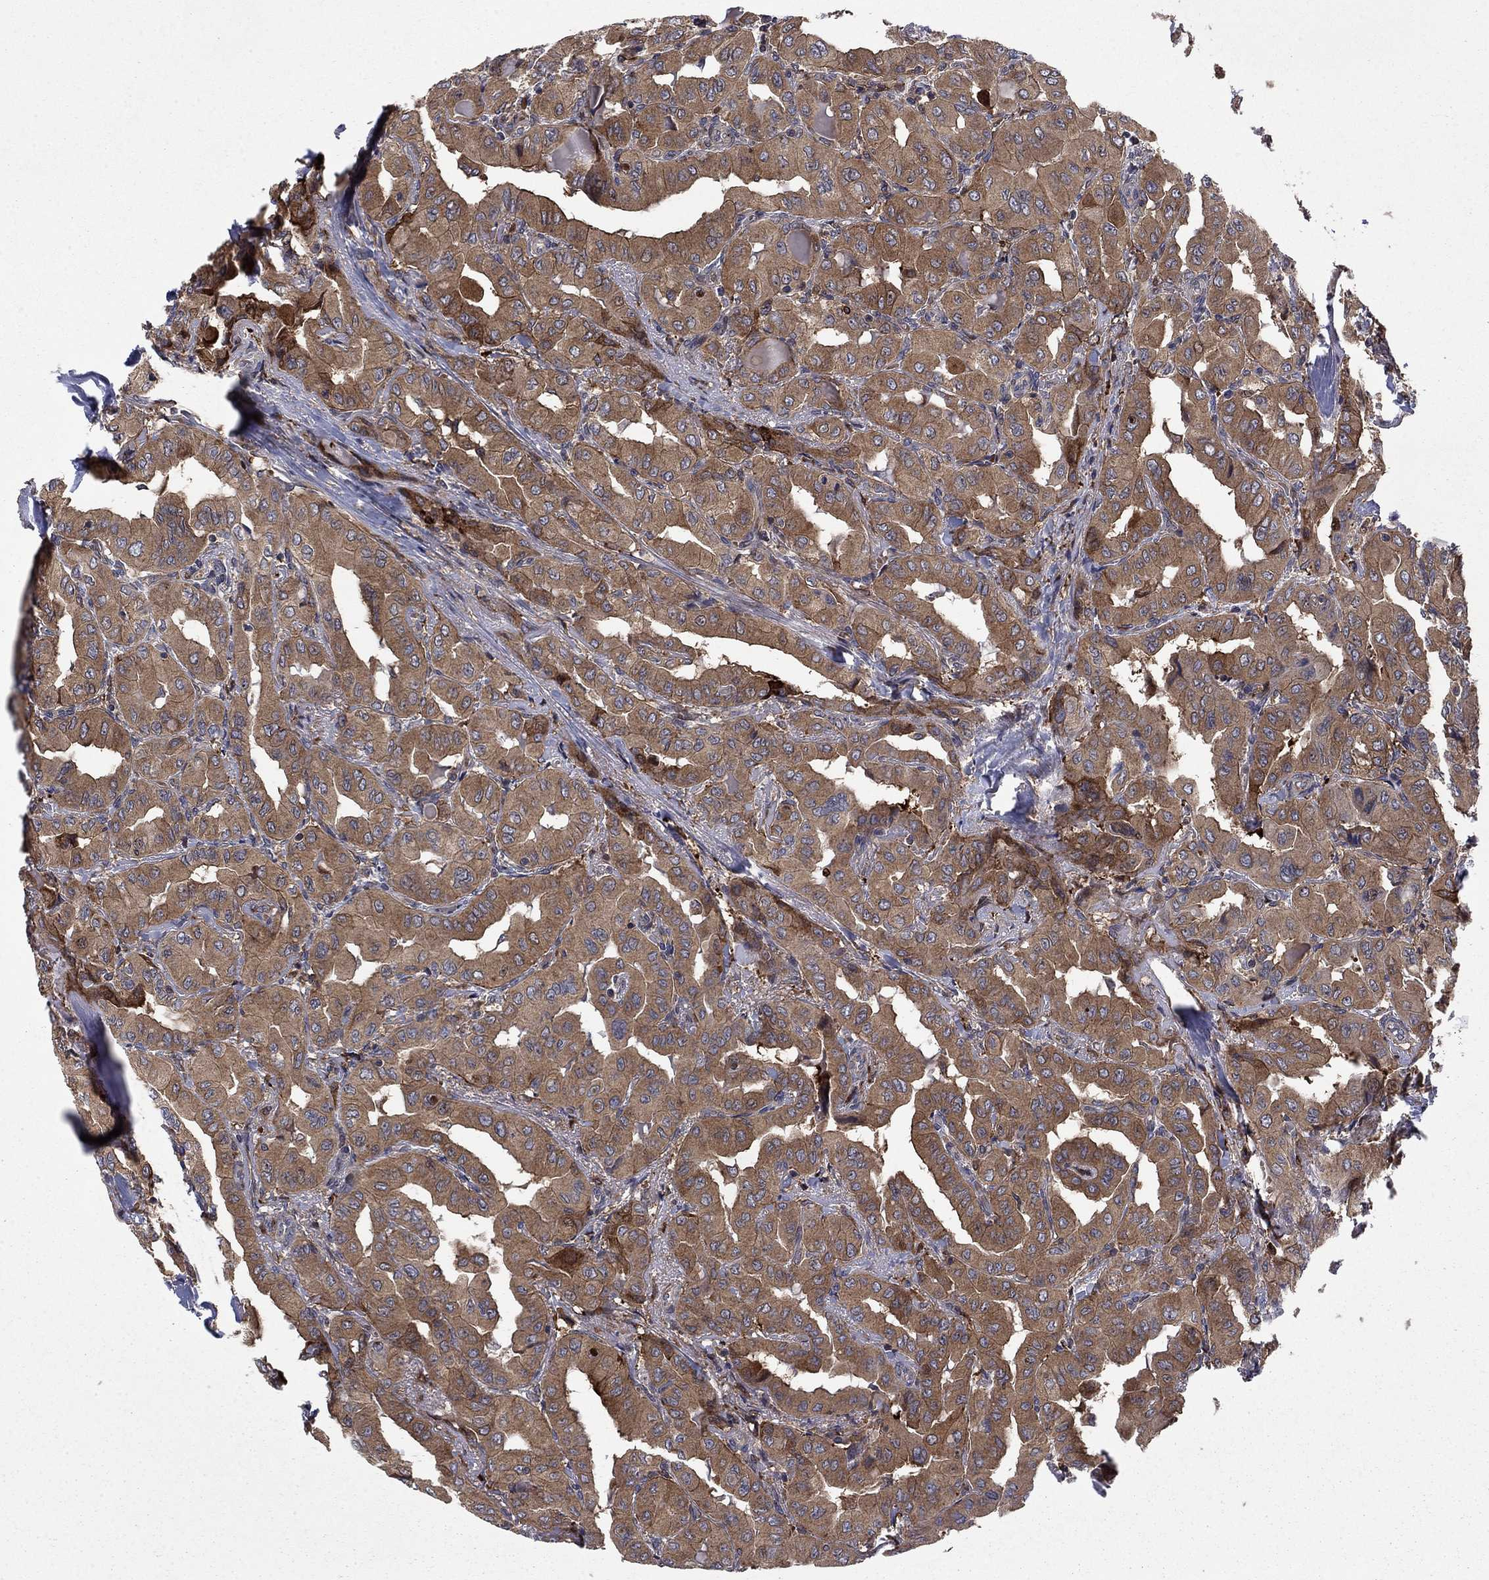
{"staining": {"intensity": "moderate", "quantity": ">75%", "location": "cytoplasmic/membranous"}, "tissue": "thyroid cancer", "cell_type": "Tumor cells", "image_type": "cancer", "snomed": [{"axis": "morphology", "description": "Normal tissue, NOS"}, {"axis": "morphology", "description": "Papillary adenocarcinoma, NOS"}, {"axis": "topography", "description": "Thyroid gland"}], "caption": "This micrograph exhibits immunohistochemistry (IHC) staining of thyroid cancer, with medium moderate cytoplasmic/membranous staining in about >75% of tumor cells.", "gene": "HDAC4", "patient": {"sex": "female", "age": 66}}